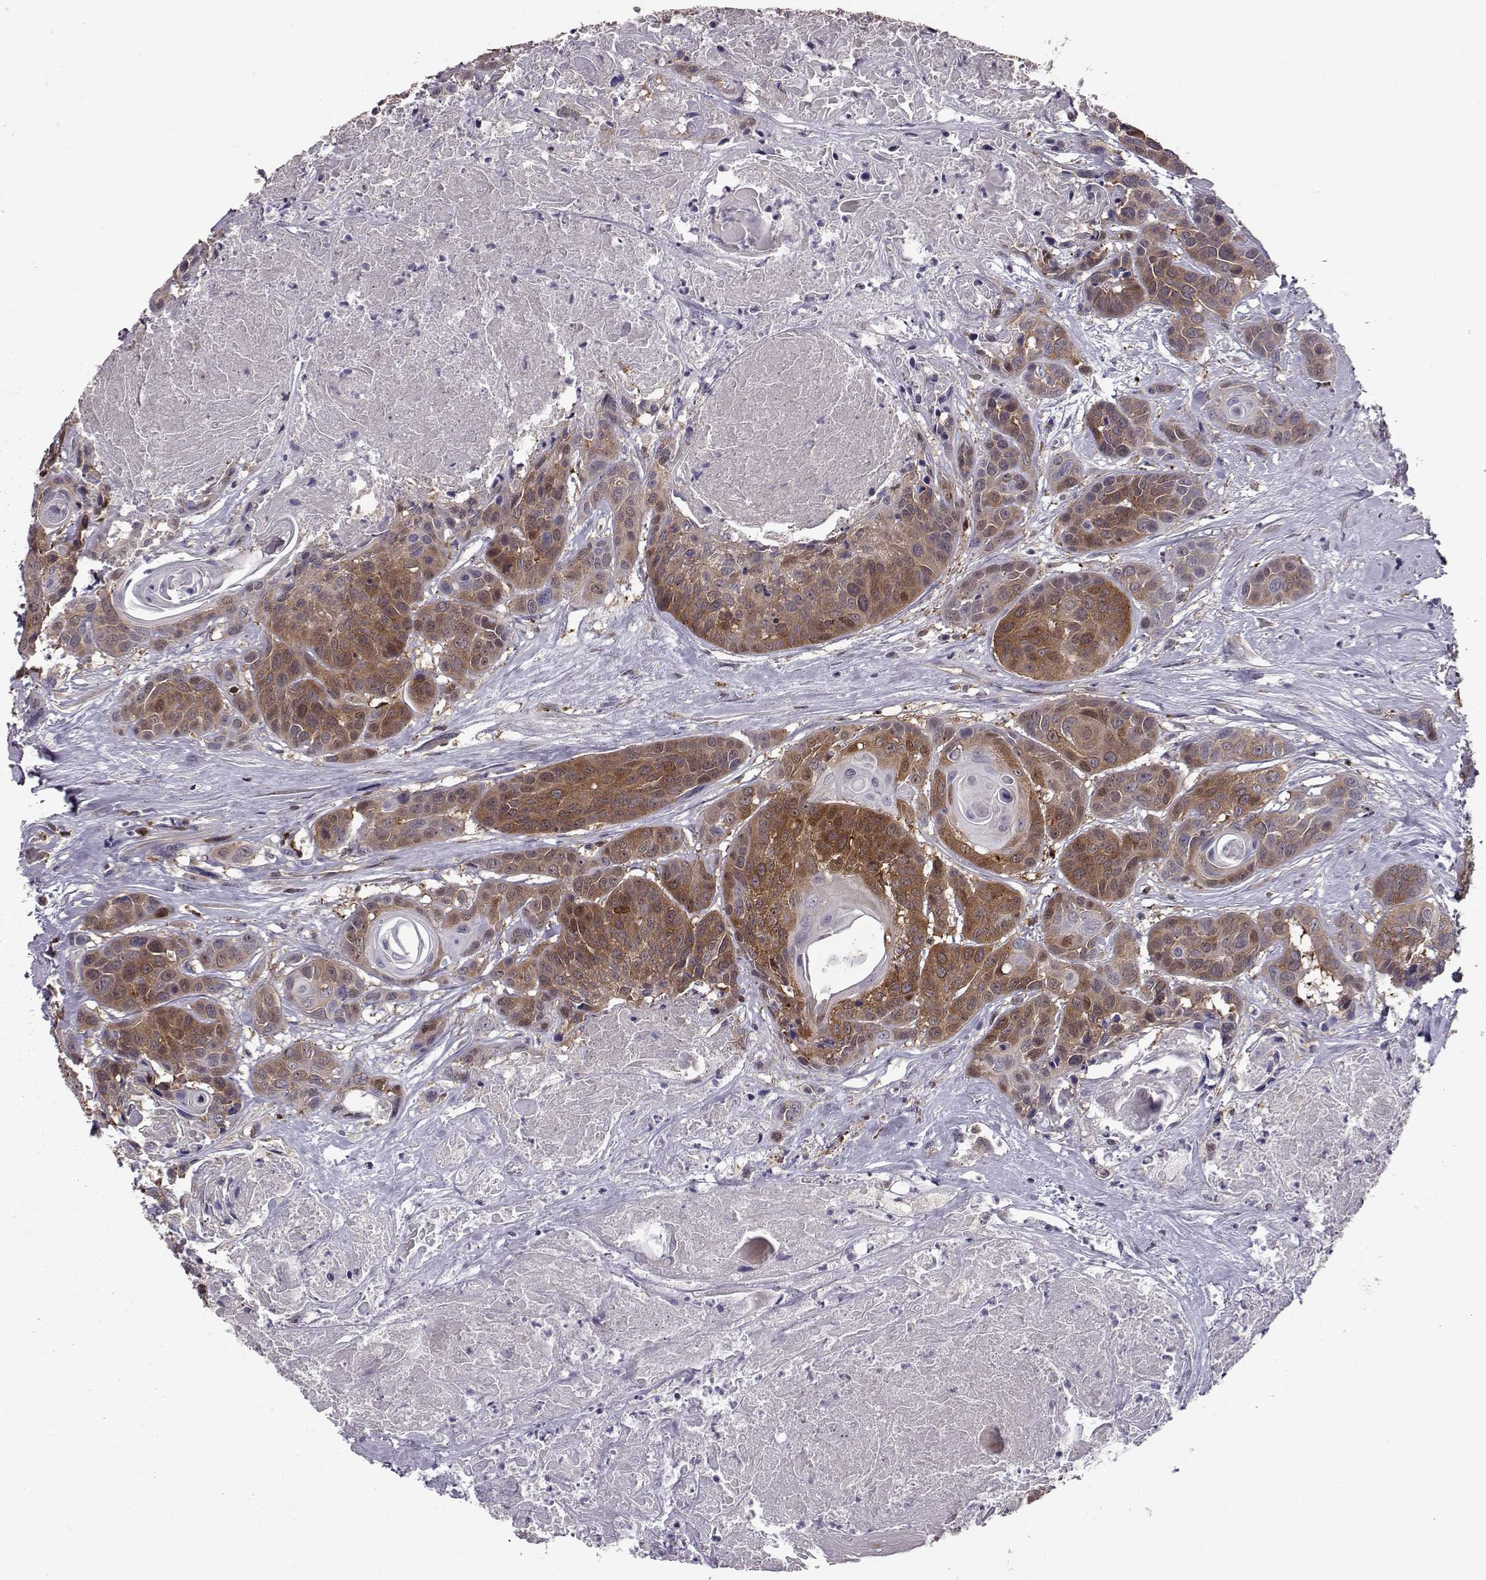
{"staining": {"intensity": "strong", "quantity": "<25%", "location": "cytoplasmic/membranous,nuclear"}, "tissue": "head and neck cancer", "cell_type": "Tumor cells", "image_type": "cancer", "snomed": [{"axis": "morphology", "description": "Squamous cell carcinoma, NOS"}, {"axis": "topography", "description": "Oral tissue"}, {"axis": "topography", "description": "Head-Neck"}], "caption": "Head and neck cancer (squamous cell carcinoma) stained for a protein reveals strong cytoplasmic/membranous and nuclear positivity in tumor cells.", "gene": "RANBP1", "patient": {"sex": "male", "age": 56}}